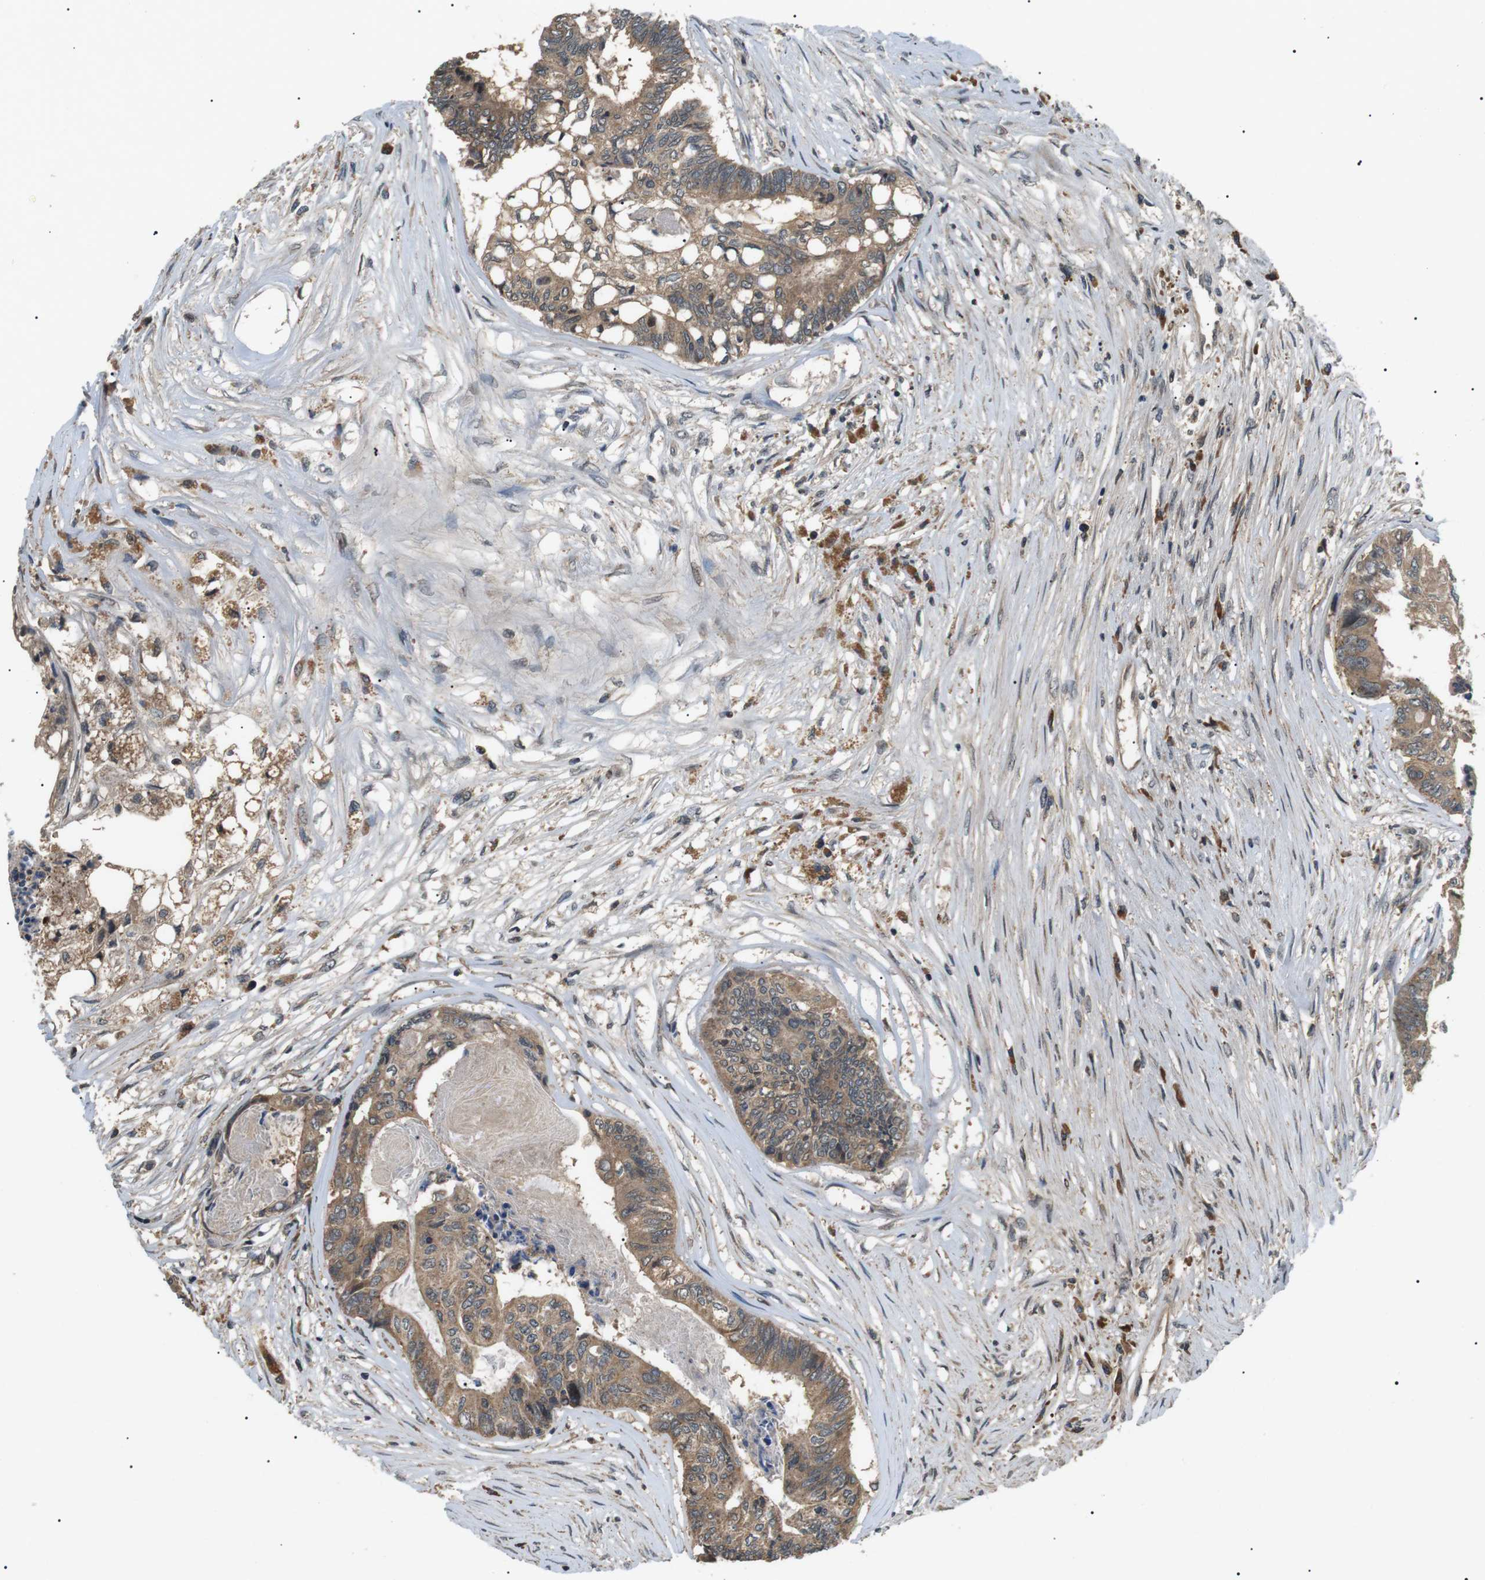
{"staining": {"intensity": "moderate", "quantity": ">75%", "location": "cytoplasmic/membranous"}, "tissue": "colorectal cancer", "cell_type": "Tumor cells", "image_type": "cancer", "snomed": [{"axis": "morphology", "description": "Adenocarcinoma, NOS"}, {"axis": "topography", "description": "Rectum"}], "caption": "Immunohistochemical staining of human adenocarcinoma (colorectal) exhibits medium levels of moderate cytoplasmic/membranous protein positivity in approximately >75% of tumor cells.", "gene": "HSPA13", "patient": {"sex": "male", "age": 63}}